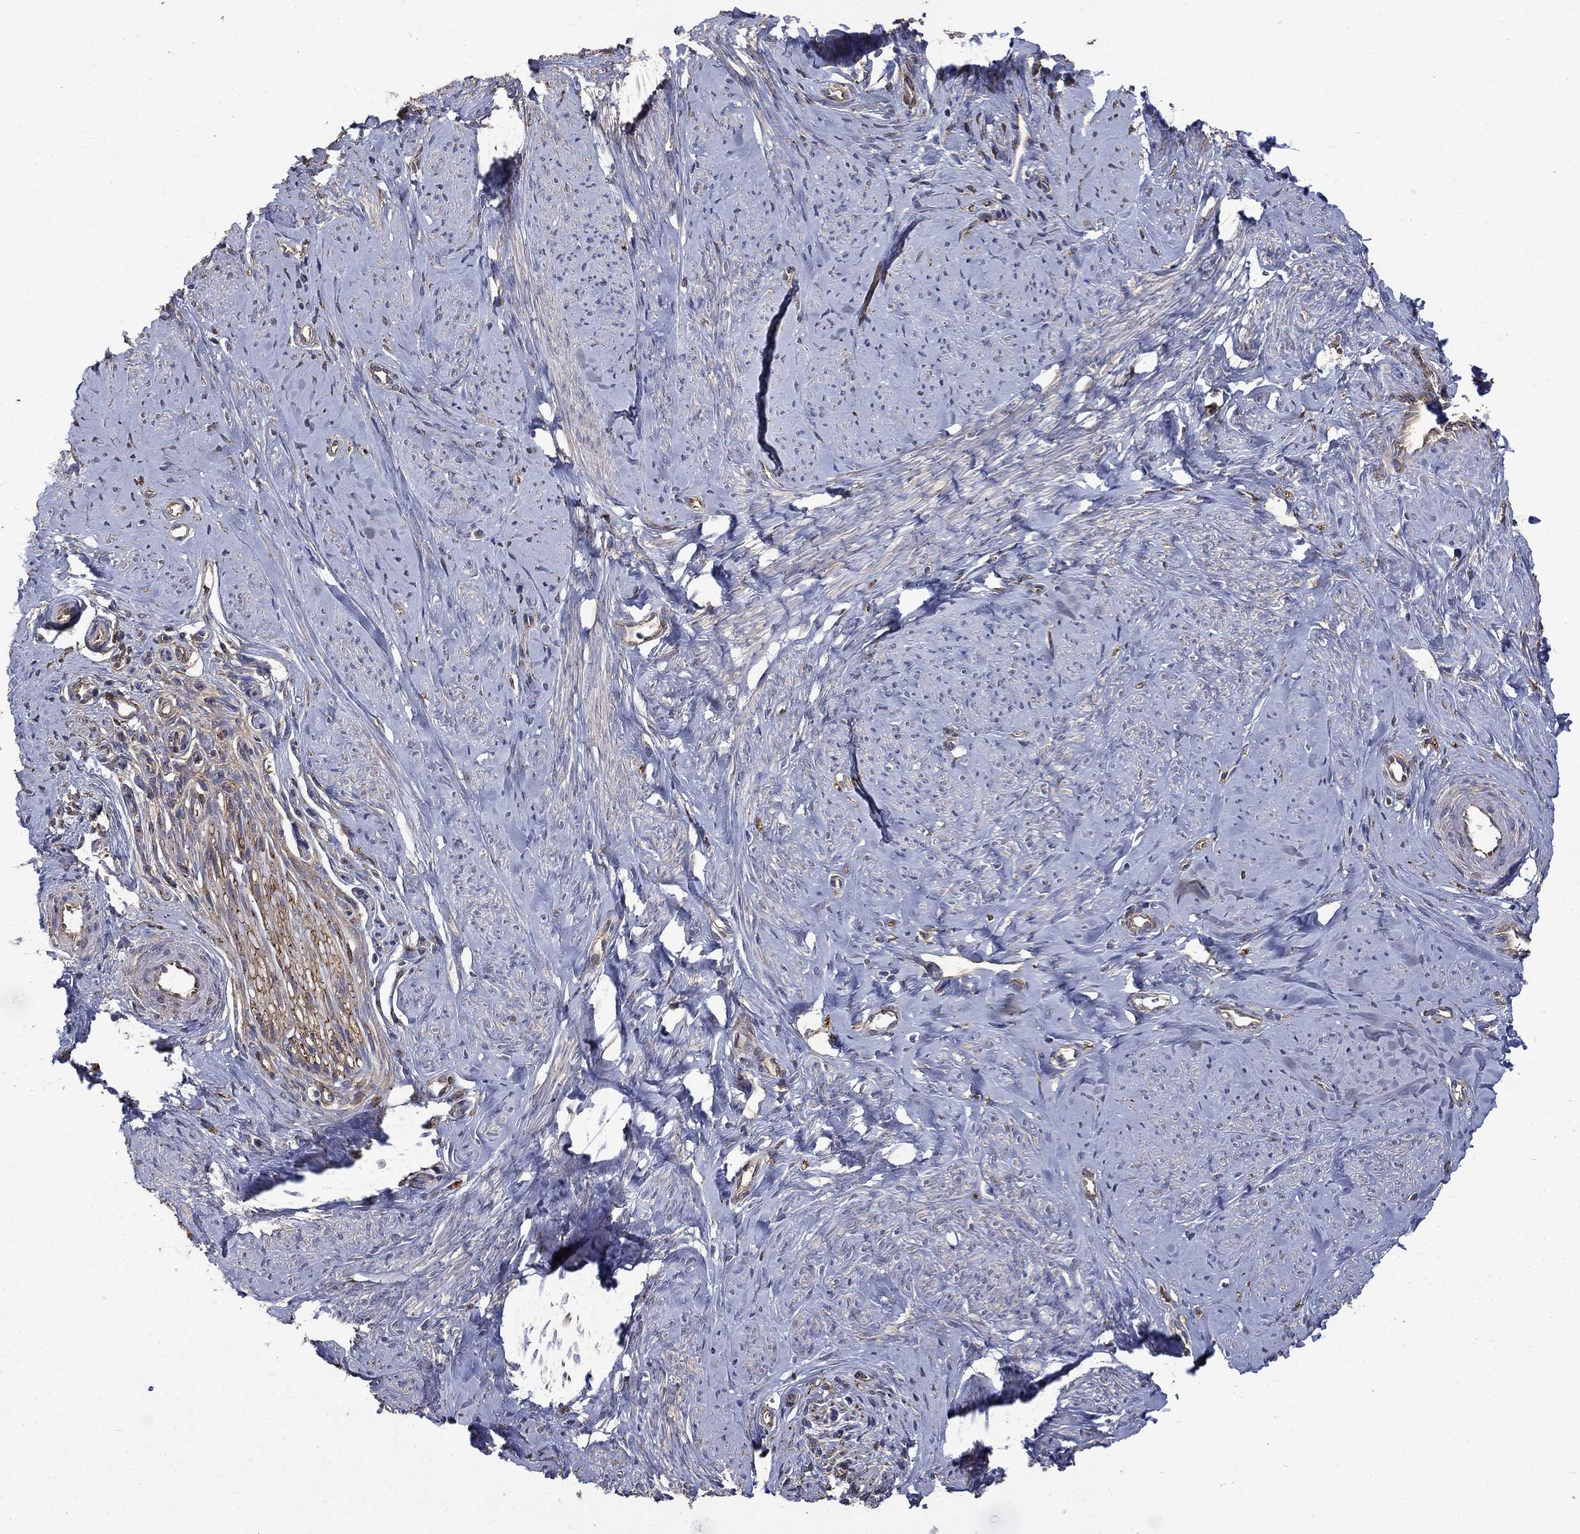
{"staining": {"intensity": "negative", "quantity": "none", "location": "none"}, "tissue": "smooth muscle", "cell_type": "Smooth muscle cells", "image_type": "normal", "snomed": [{"axis": "morphology", "description": "Normal tissue, NOS"}, {"axis": "topography", "description": "Smooth muscle"}], "caption": "Smooth muscle cells show no significant staining in normal smooth muscle. (Stains: DAB immunohistochemistry with hematoxylin counter stain, Microscopy: brightfield microscopy at high magnification).", "gene": "DPYSL2", "patient": {"sex": "female", "age": 48}}